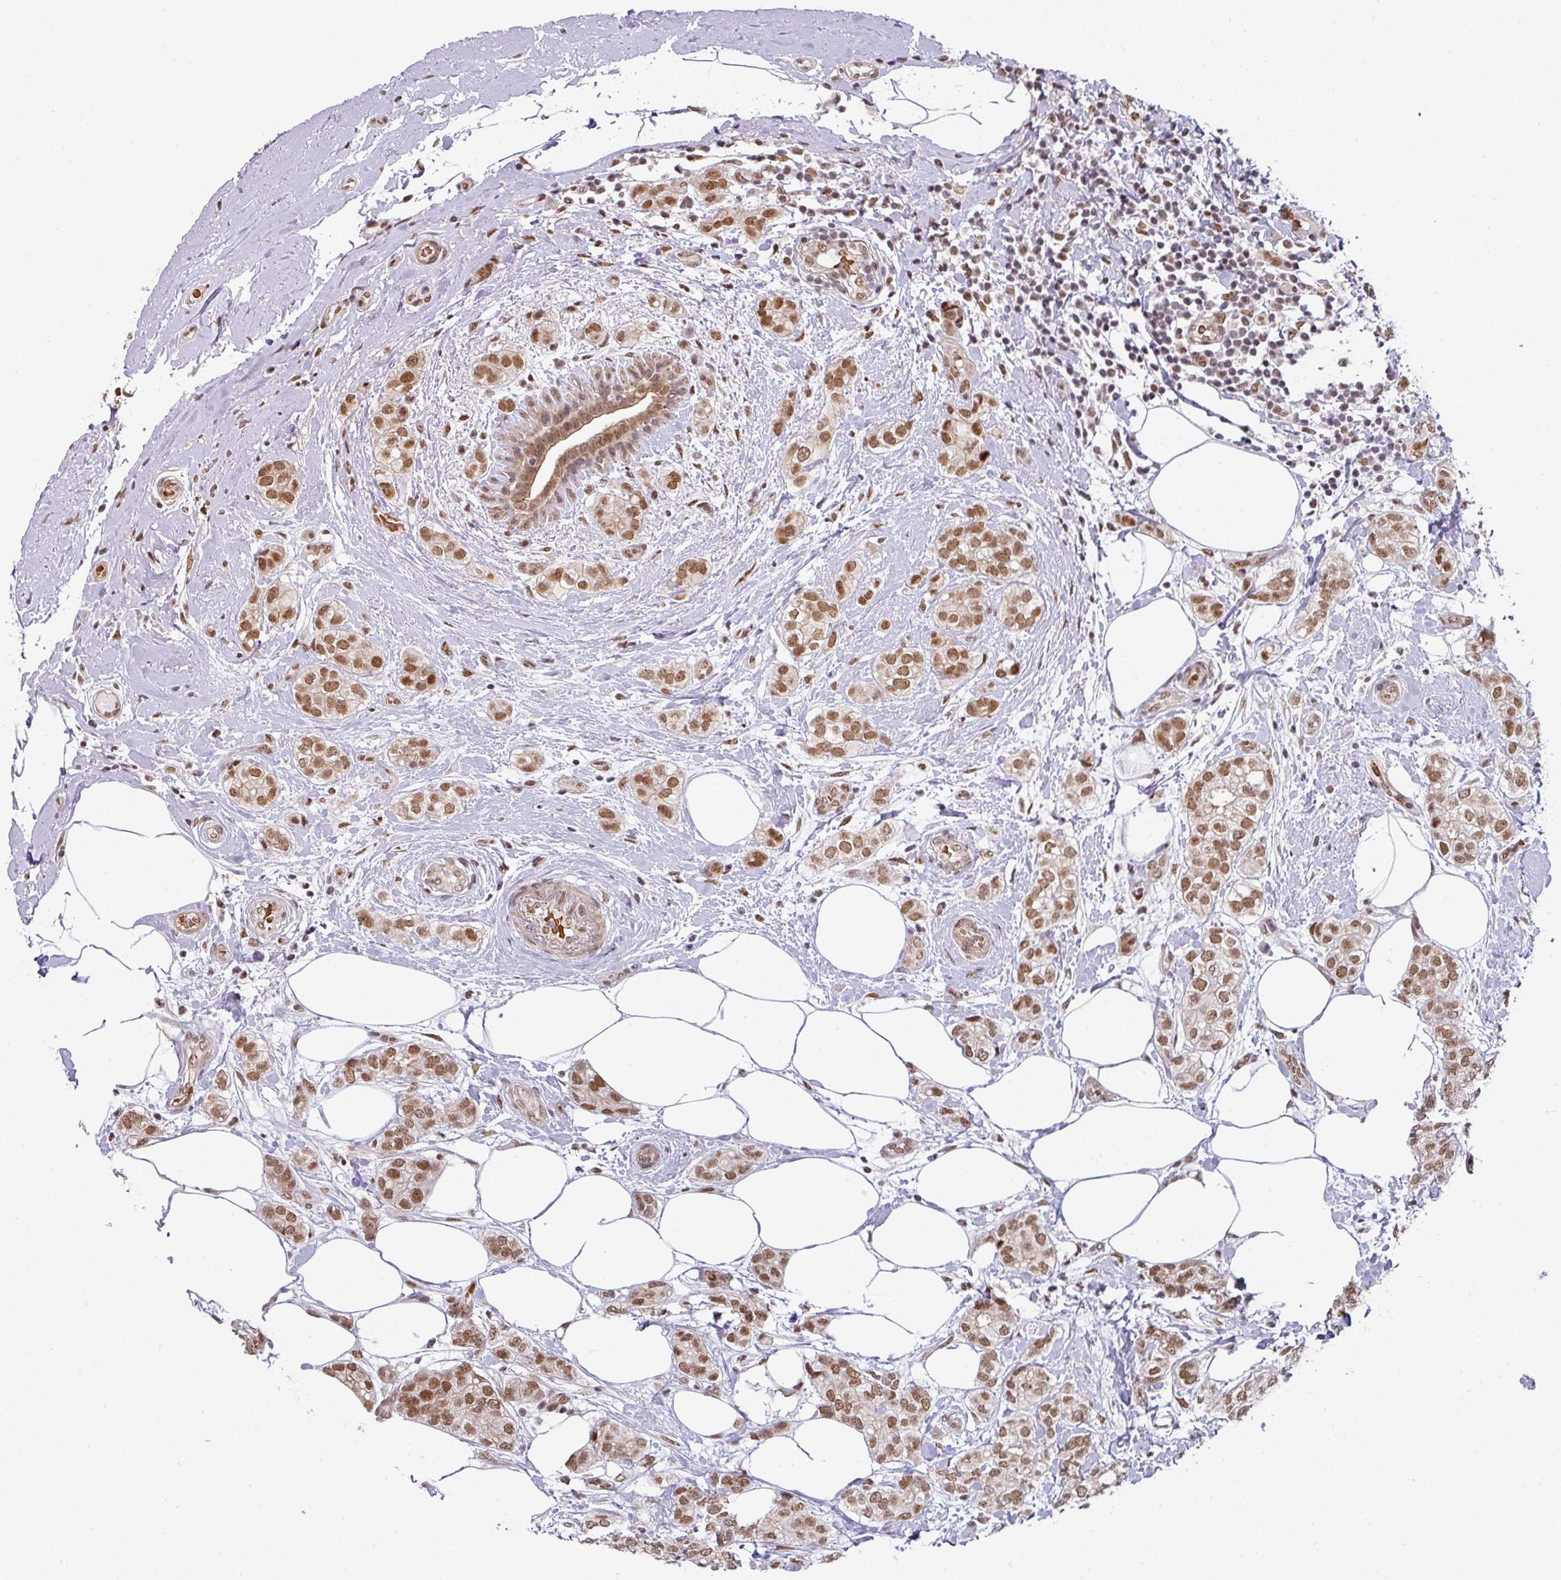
{"staining": {"intensity": "moderate", "quantity": ">75%", "location": "nuclear"}, "tissue": "breast cancer", "cell_type": "Tumor cells", "image_type": "cancer", "snomed": [{"axis": "morphology", "description": "Duct carcinoma"}, {"axis": "topography", "description": "Breast"}], "caption": "The immunohistochemical stain highlights moderate nuclear expression in tumor cells of breast intraductal carcinoma tissue. (DAB IHC, brown staining for protein, blue staining for nuclei).", "gene": "NCOA5", "patient": {"sex": "female", "age": 73}}